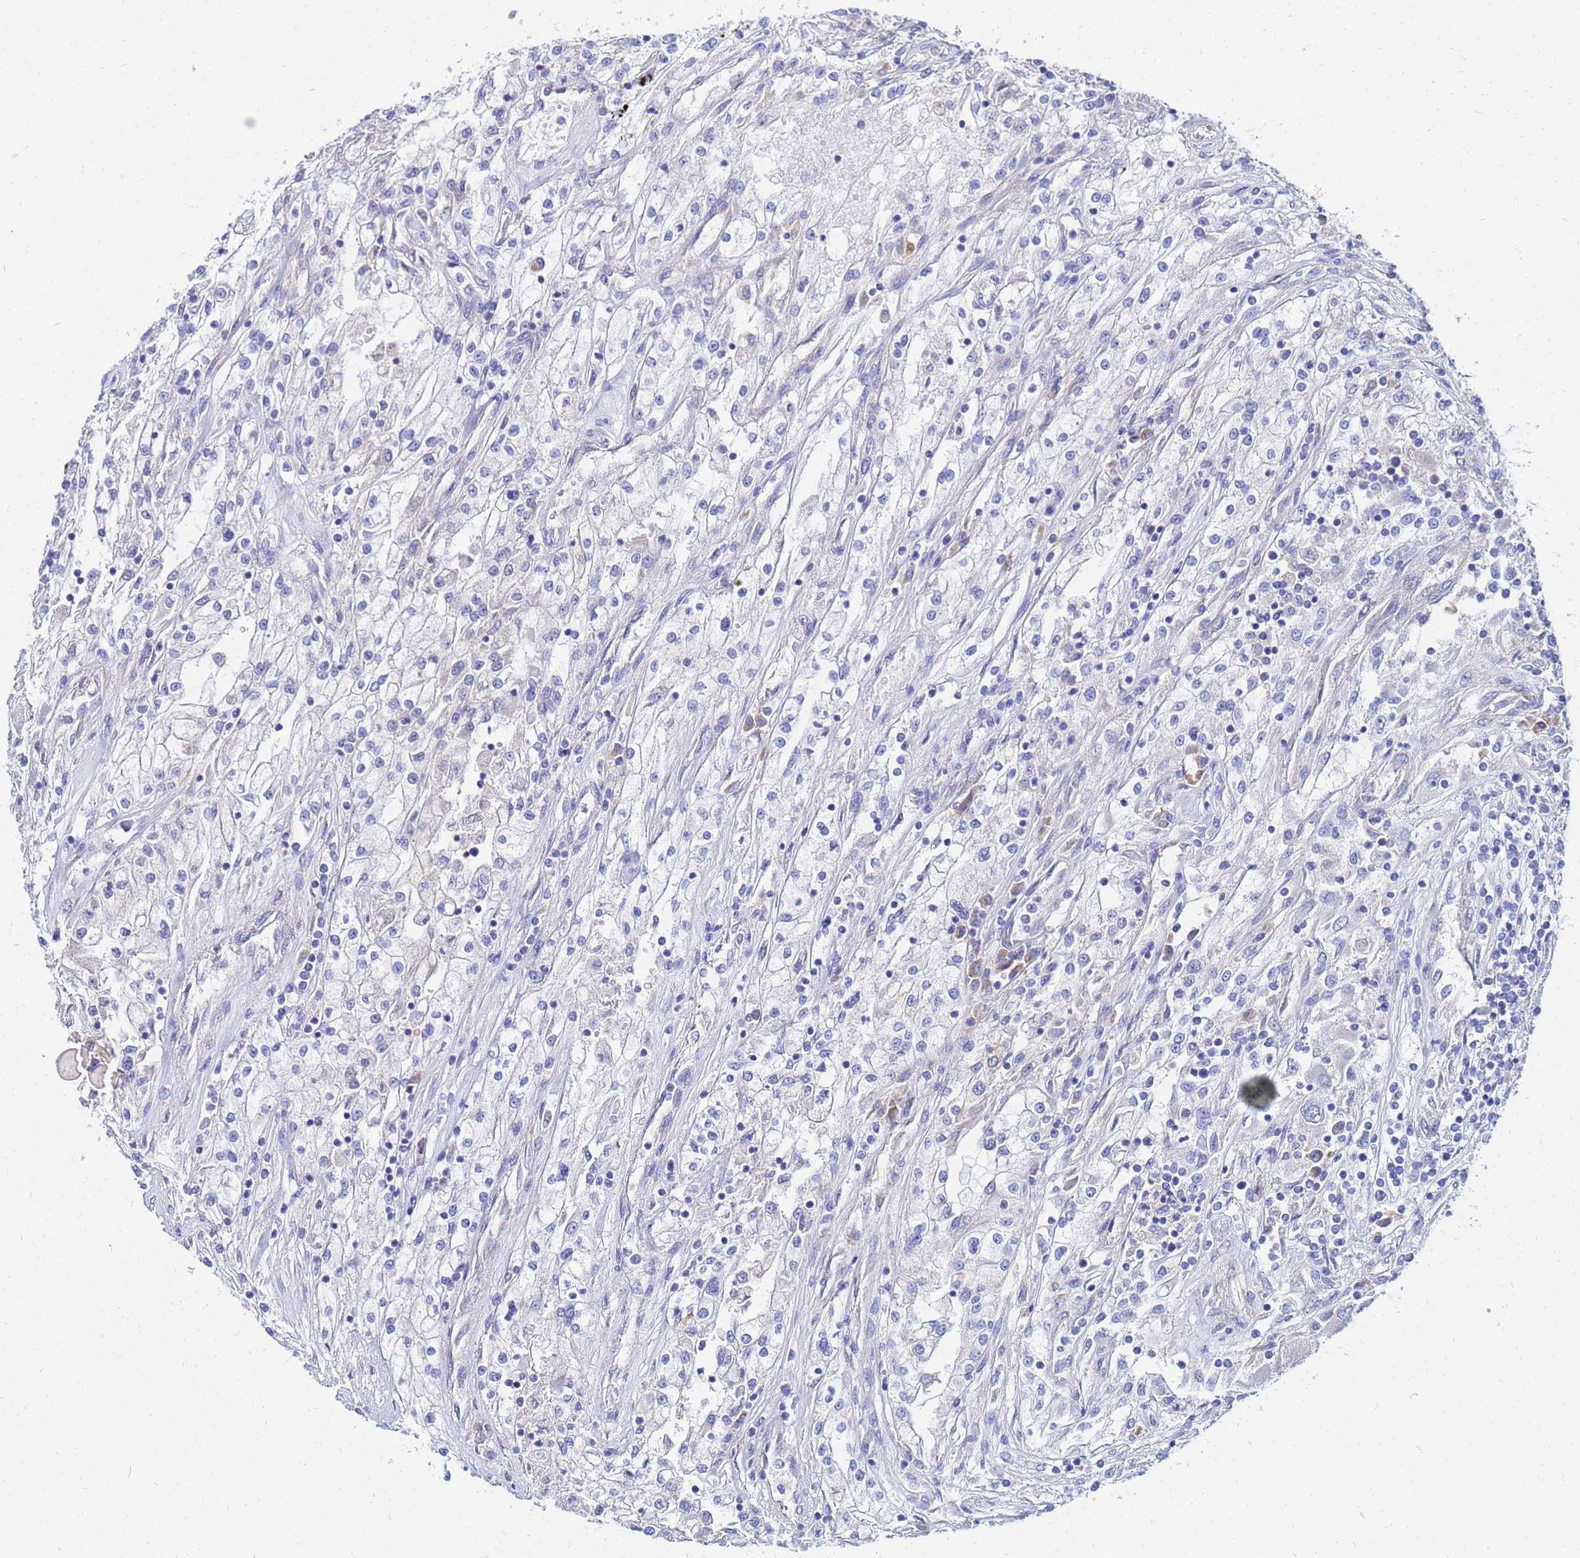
{"staining": {"intensity": "weak", "quantity": "<25%", "location": "cytoplasmic/membranous"}, "tissue": "renal cancer", "cell_type": "Tumor cells", "image_type": "cancer", "snomed": [{"axis": "morphology", "description": "Adenocarcinoma, NOS"}, {"axis": "topography", "description": "Kidney"}], "caption": "Immunohistochemistry (IHC) photomicrograph of neoplastic tissue: human adenocarcinoma (renal) stained with DAB (3,3'-diaminobenzidine) exhibits no significant protein positivity in tumor cells.", "gene": "FAHD2A", "patient": {"sex": "female", "age": 52}}